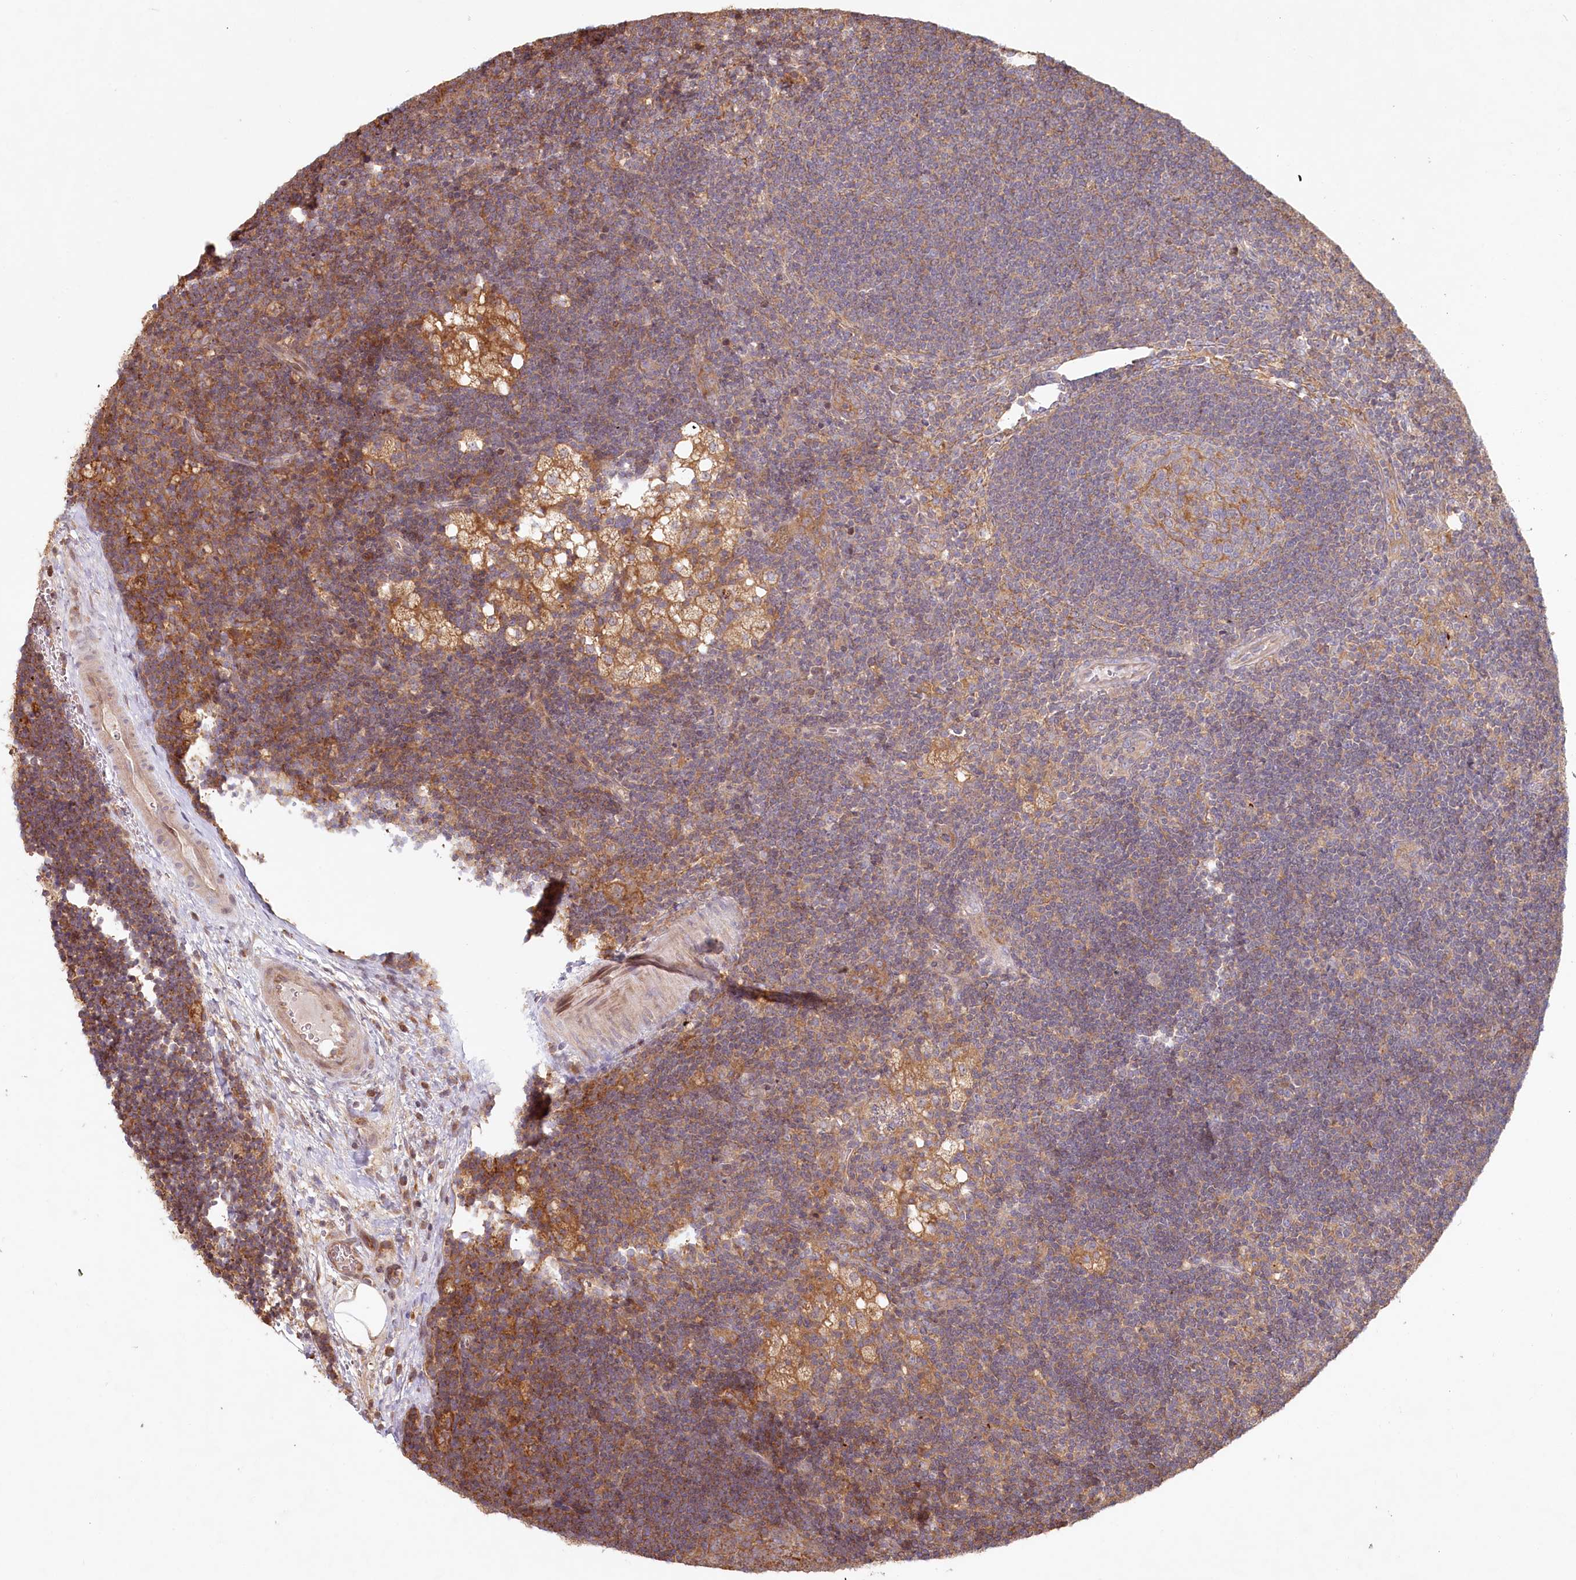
{"staining": {"intensity": "weak", "quantity": "<25%", "location": "cytoplasmic/membranous"}, "tissue": "lymph node", "cell_type": "Germinal center cells", "image_type": "normal", "snomed": [{"axis": "morphology", "description": "Normal tissue, NOS"}, {"axis": "topography", "description": "Lymph node"}], "caption": "Histopathology image shows no protein staining in germinal center cells of normal lymph node.", "gene": "HAL", "patient": {"sex": "male", "age": 24}}